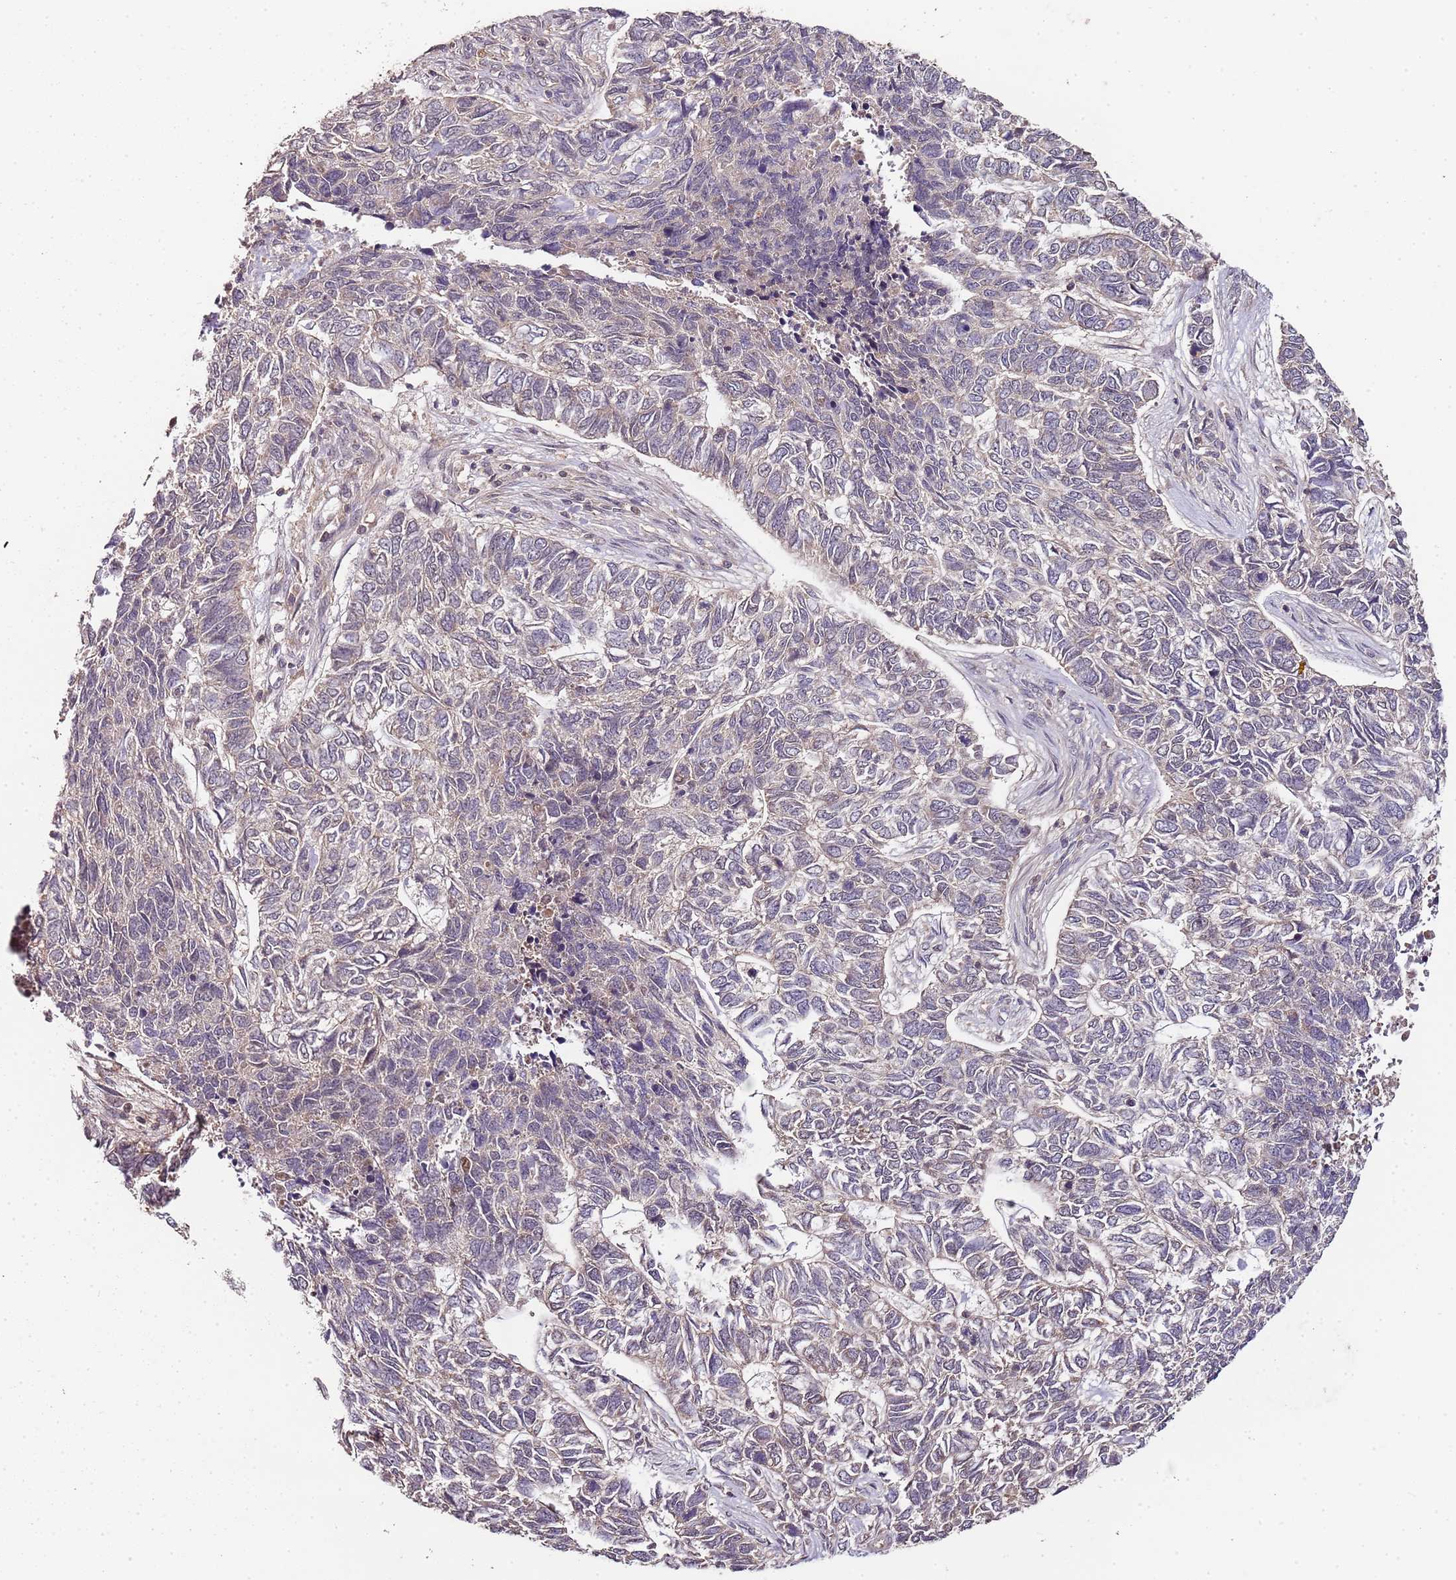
{"staining": {"intensity": "negative", "quantity": "none", "location": "none"}, "tissue": "skin cancer", "cell_type": "Tumor cells", "image_type": "cancer", "snomed": [{"axis": "morphology", "description": "Basal cell carcinoma"}, {"axis": "topography", "description": "Skin"}], "caption": "DAB immunohistochemical staining of skin basal cell carcinoma demonstrates no significant expression in tumor cells. (Brightfield microscopy of DAB (3,3'-diaminobenzidine) immunohistochemistry at high magnification).", "gene": "LIN37", "patient": {"sex": "female", "age": 65}}